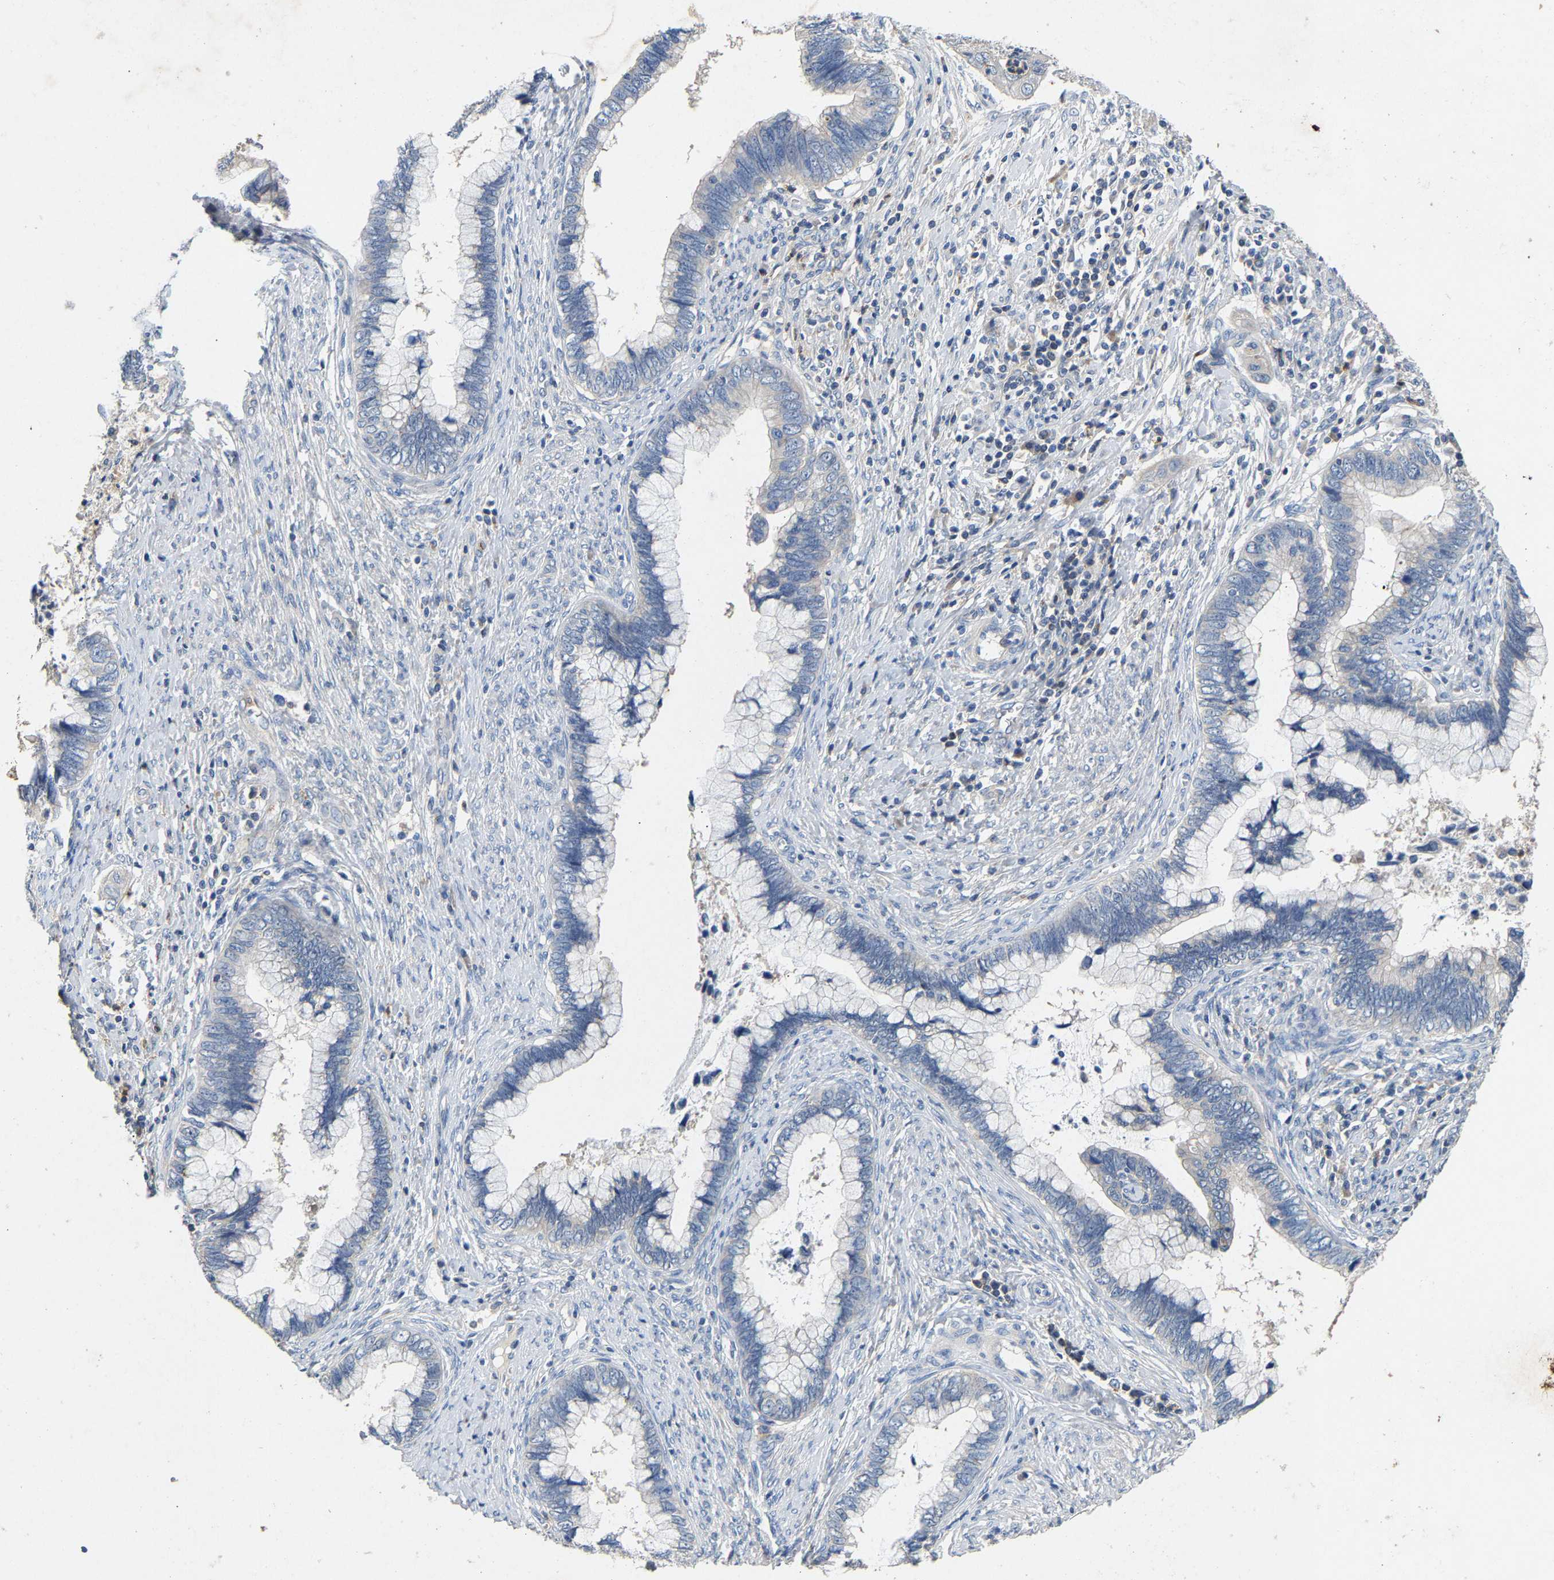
{"staining": {"intensity": "negative", "quantity": "none", "location": "none"}, "tissue": "cervical cancer", "cell_type": "Tumor cells", "image_type": "cancer", "snomed": [{"axis": "morphology", "description": "Adenocarcinoma, NOS"}, {"axis": "topography", "description": "Cervix"}], "caption": "This is an immunohistochemistry (IHC) micrograph of adenocarcinoma (cervical). There is no staining in tumor cells.", "gene": "CCDC171", "patient": {"sex": "female", "age": 44}}